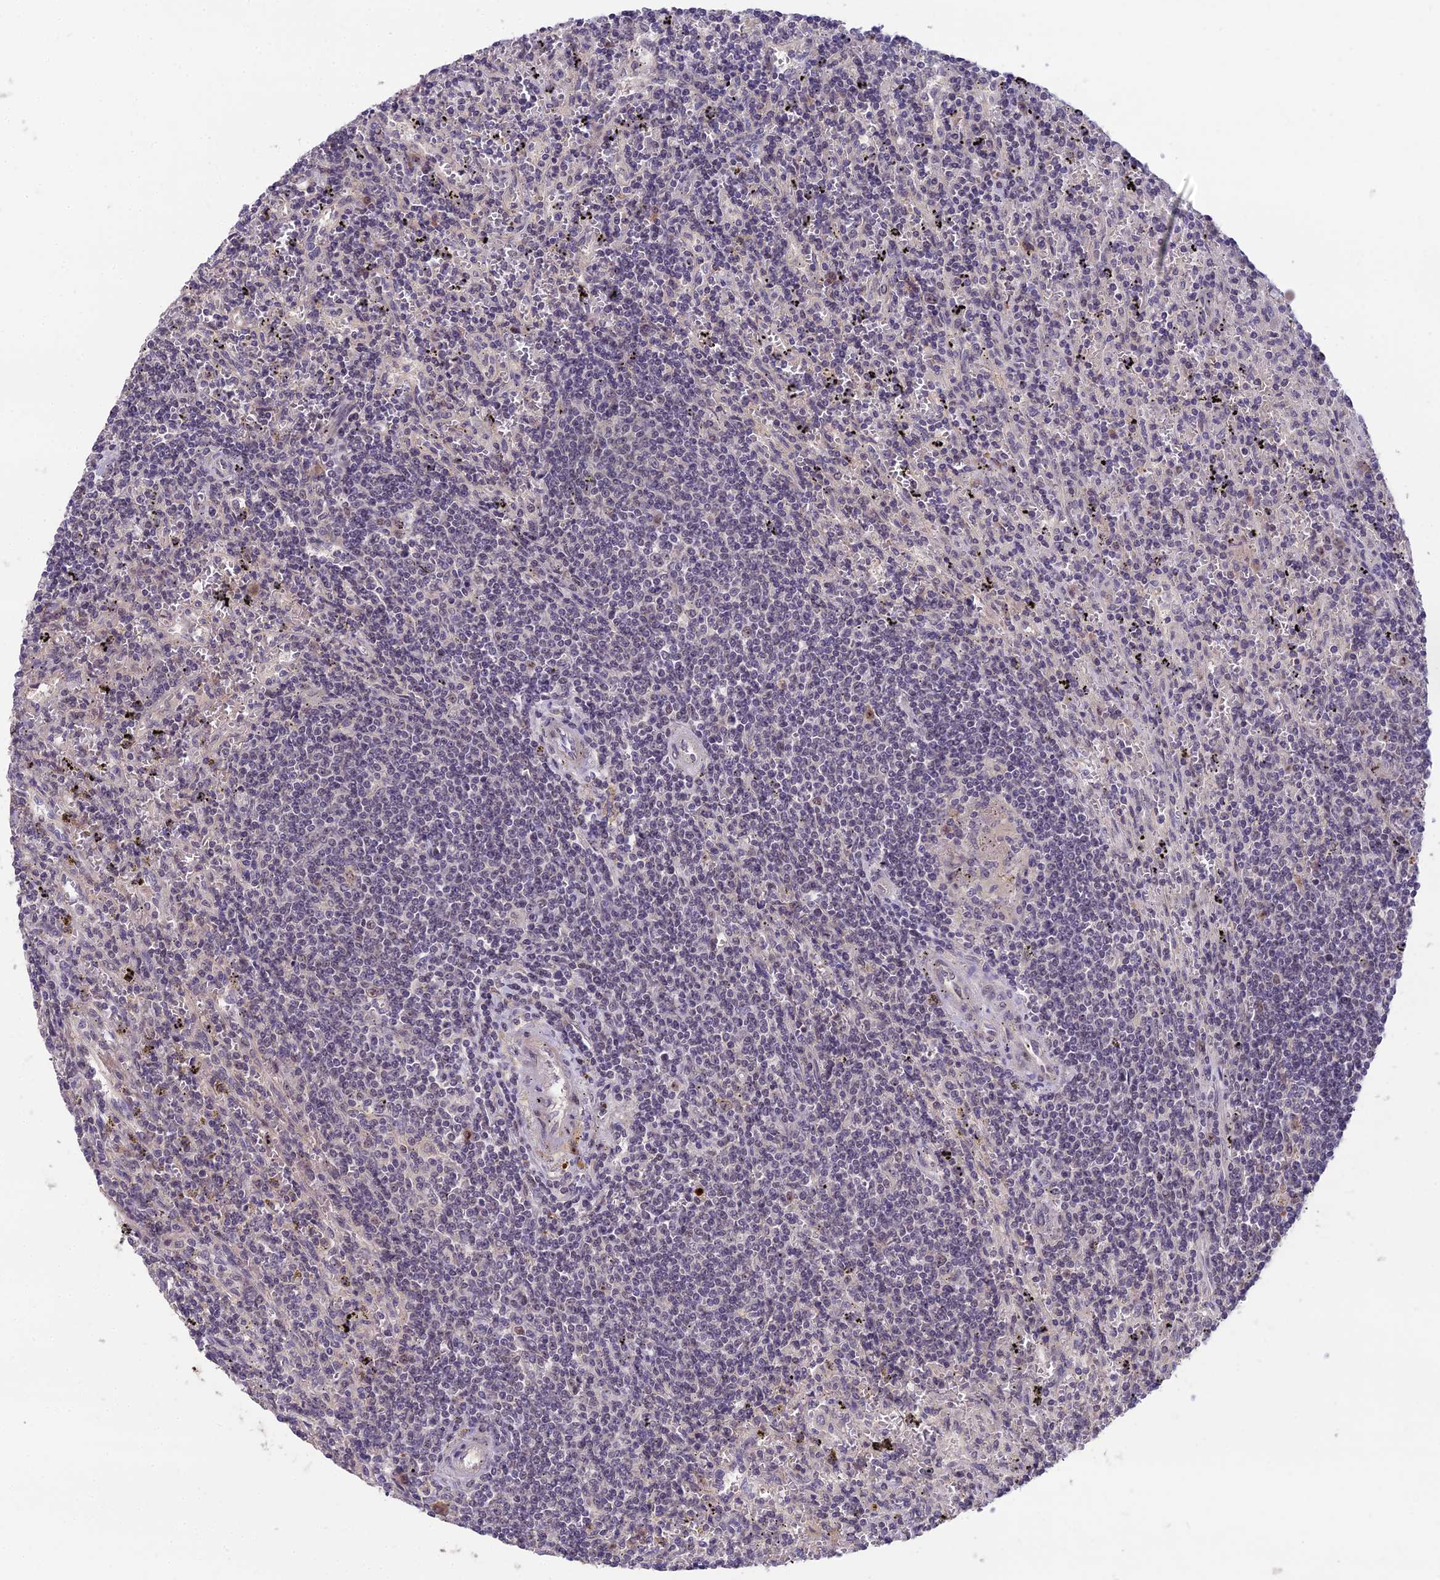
{"staining": {"intensity": "negative", "quantity": "none", "location": "none"}, "tissue": "lymphoma", "cell_type": "Tumor cells", "image_type": "cancer", "snomed": [{"axis": "morphology", "description": "Malignant lymphoma, non-Hodgkin's type, Low grade"}, {"axis": "topography", "description": "Spleen"}], "caption": "Human malignant lymphoma, non-Hodgkin's type (low-grade) stained for a protein using IHC displays no staining in tumor cells.", "gene": "ZNF333", "patient": {"sex": "male", "age": 76}}